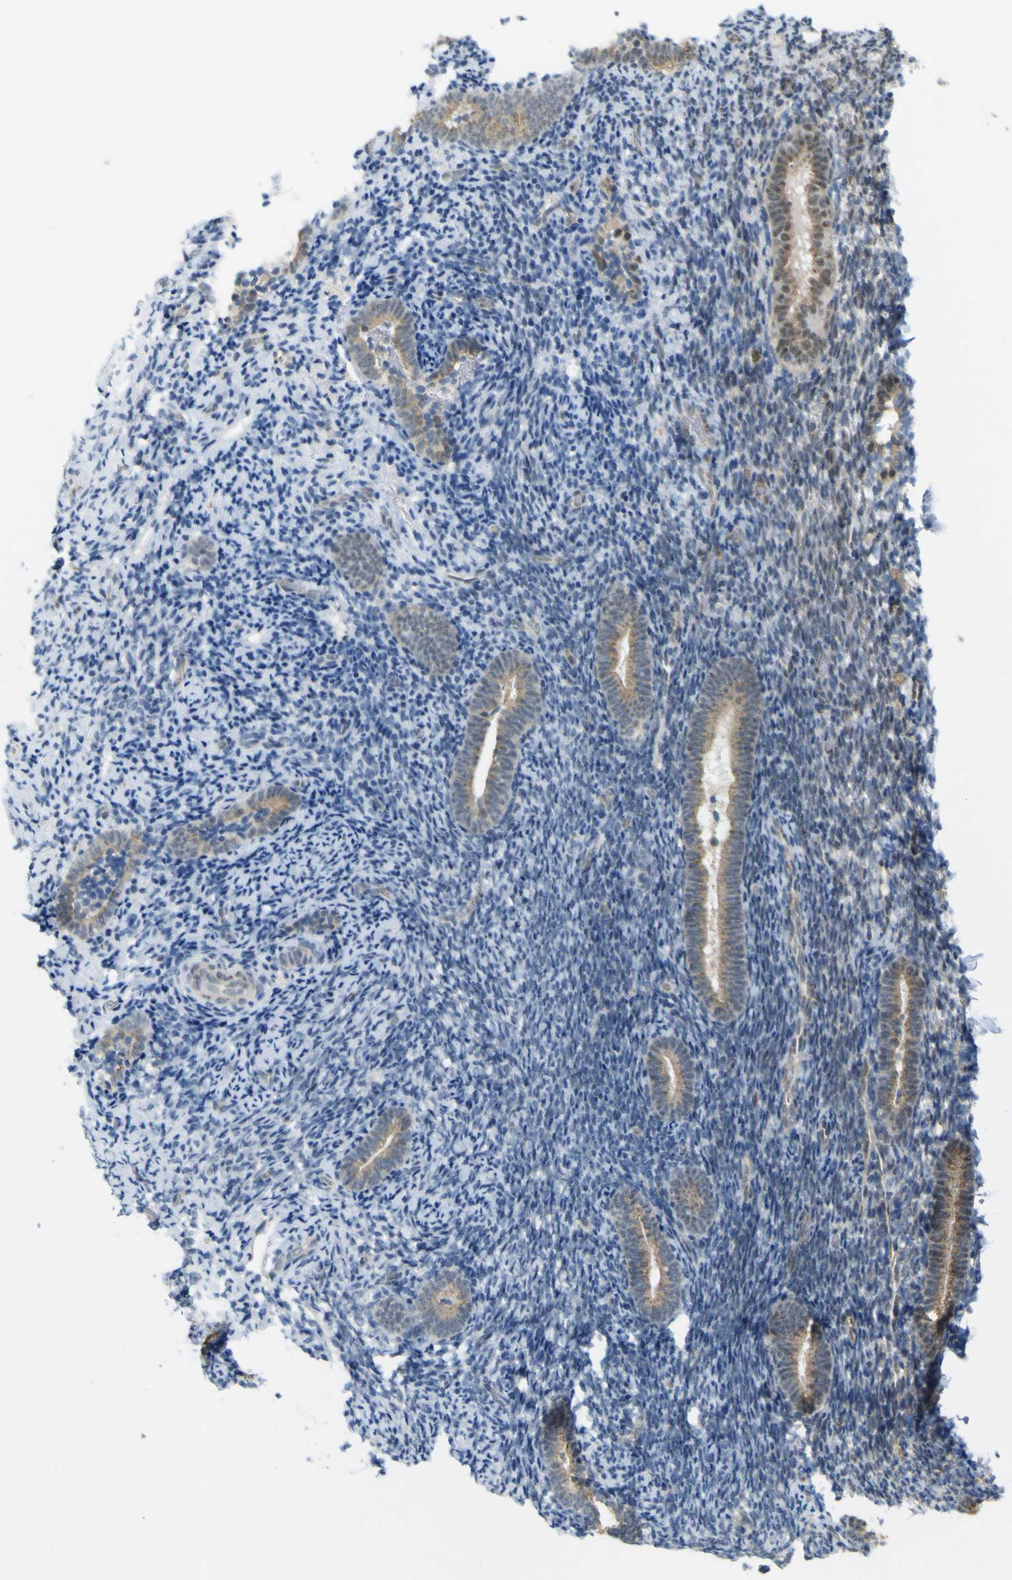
{"staining": {"intensity": "weak", "quantity": "<25%", "location": "cytoplasmic/membranous"}, "tissue": "endometrium", "cell_type": "Cells in endometrial stroma", "image_type": "normal", "snomed": [{"axis": "morphology", "description": "Normal tissue, NOS"}, {"axis": "topography", "description": "Endometrium"}], "caption": "Immunohistochemistry (IHC) micrograph of normal human endometrium stained for a protein (brown), which shows no positivity in cells in endometrial stroma.", "gene": "IGF2R", "patient": {"sex": "female", "age": 51}}